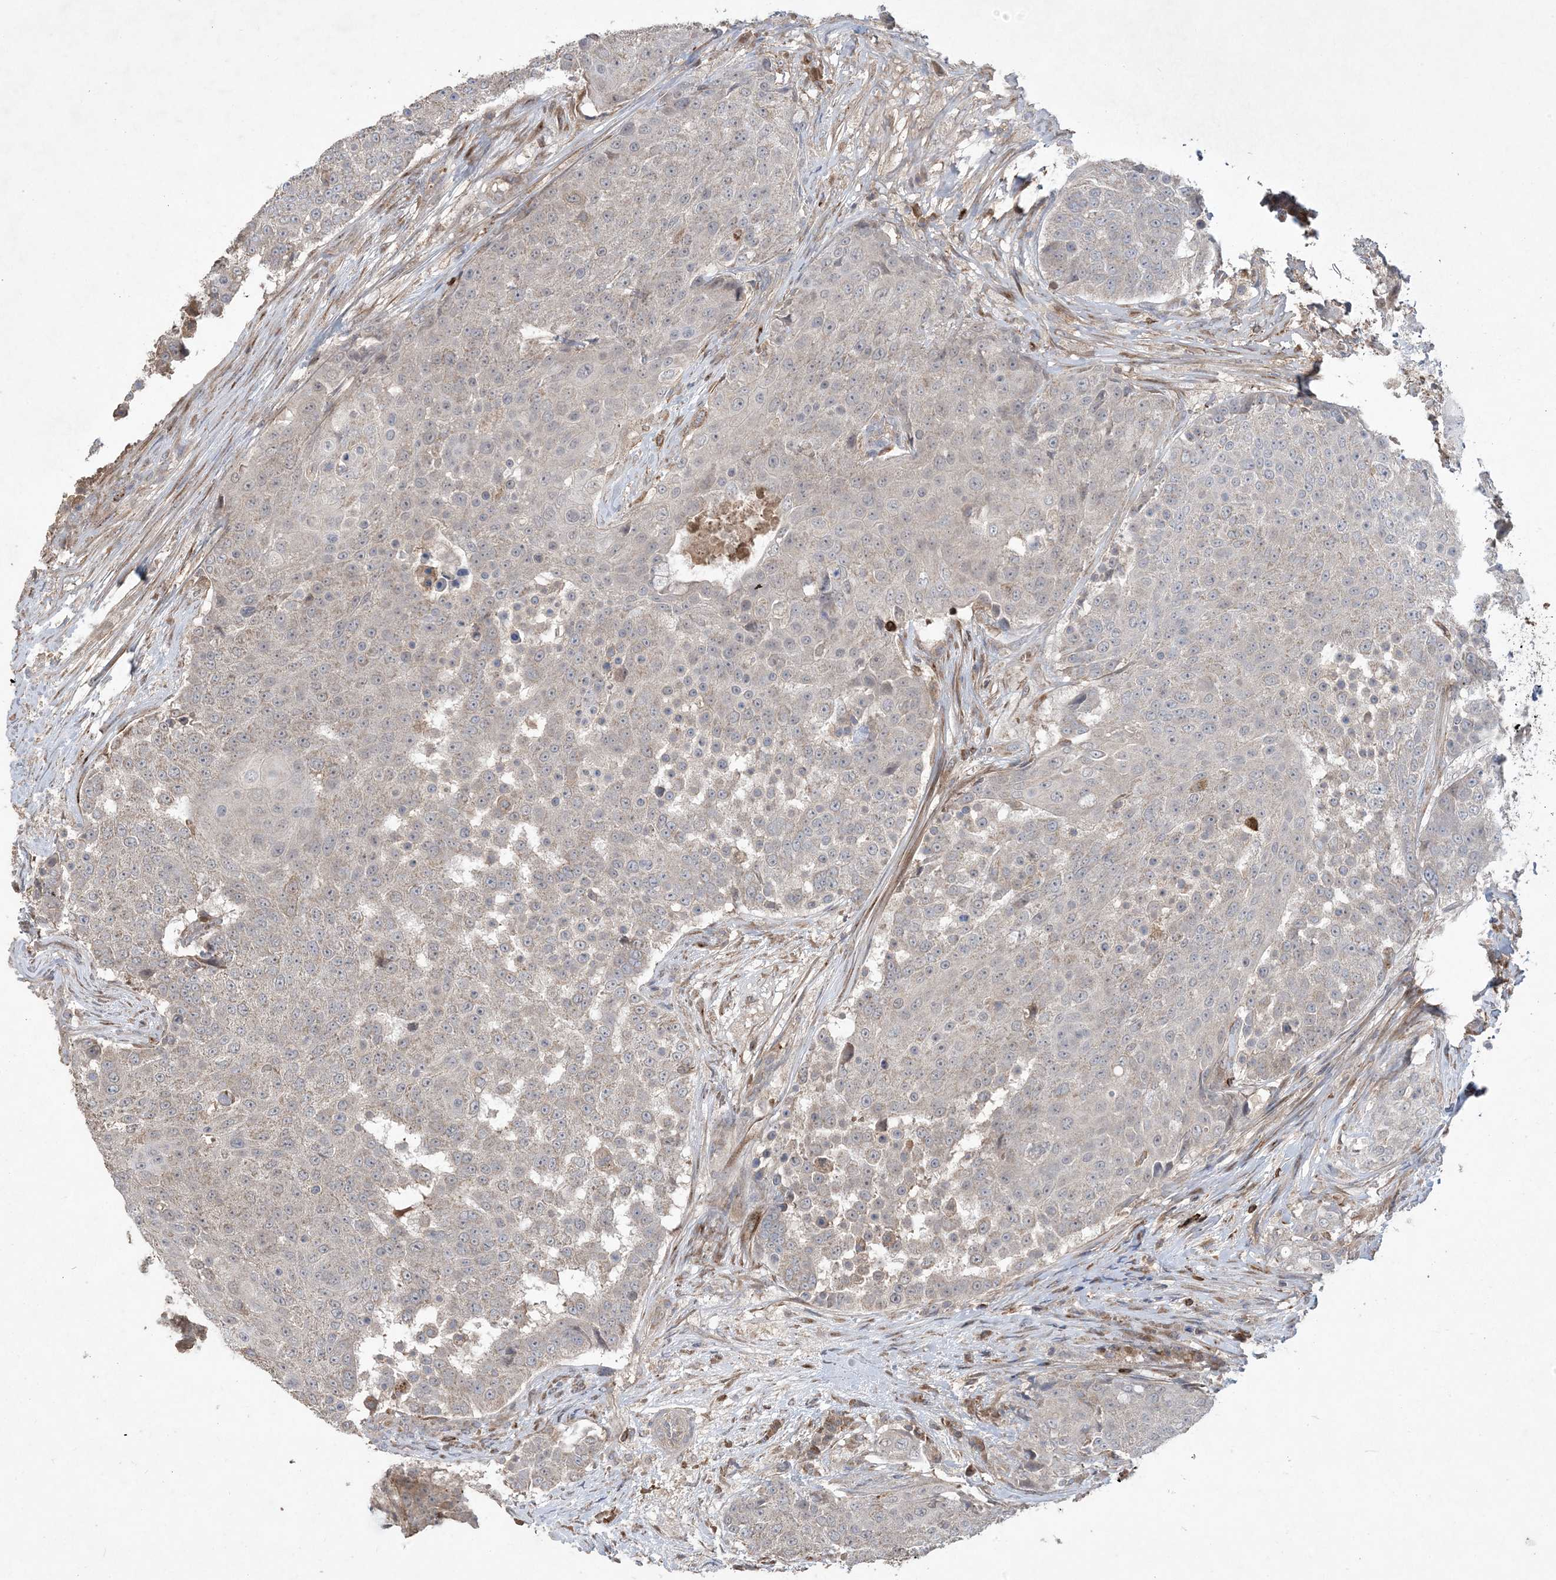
{"staining": {"intensity": "negative", "quantity": "none", "location": "none"}, "tissue": "urothelial cancer", "cell_type": "Tumor cells", "image_type": "cancer", "snomed": [{"axis": "morphology", "description": "Urothelial carcinoma, High grade"}, {"axis": "topography", "description": "Urinary bladder"}], "caption": "Urothelial cancer stained for a protein using immunohistochemistry (IHC) reveals no expression tumor cells.", "gene": "MASP2", "patient": {"sex": "female", "age": 63}}